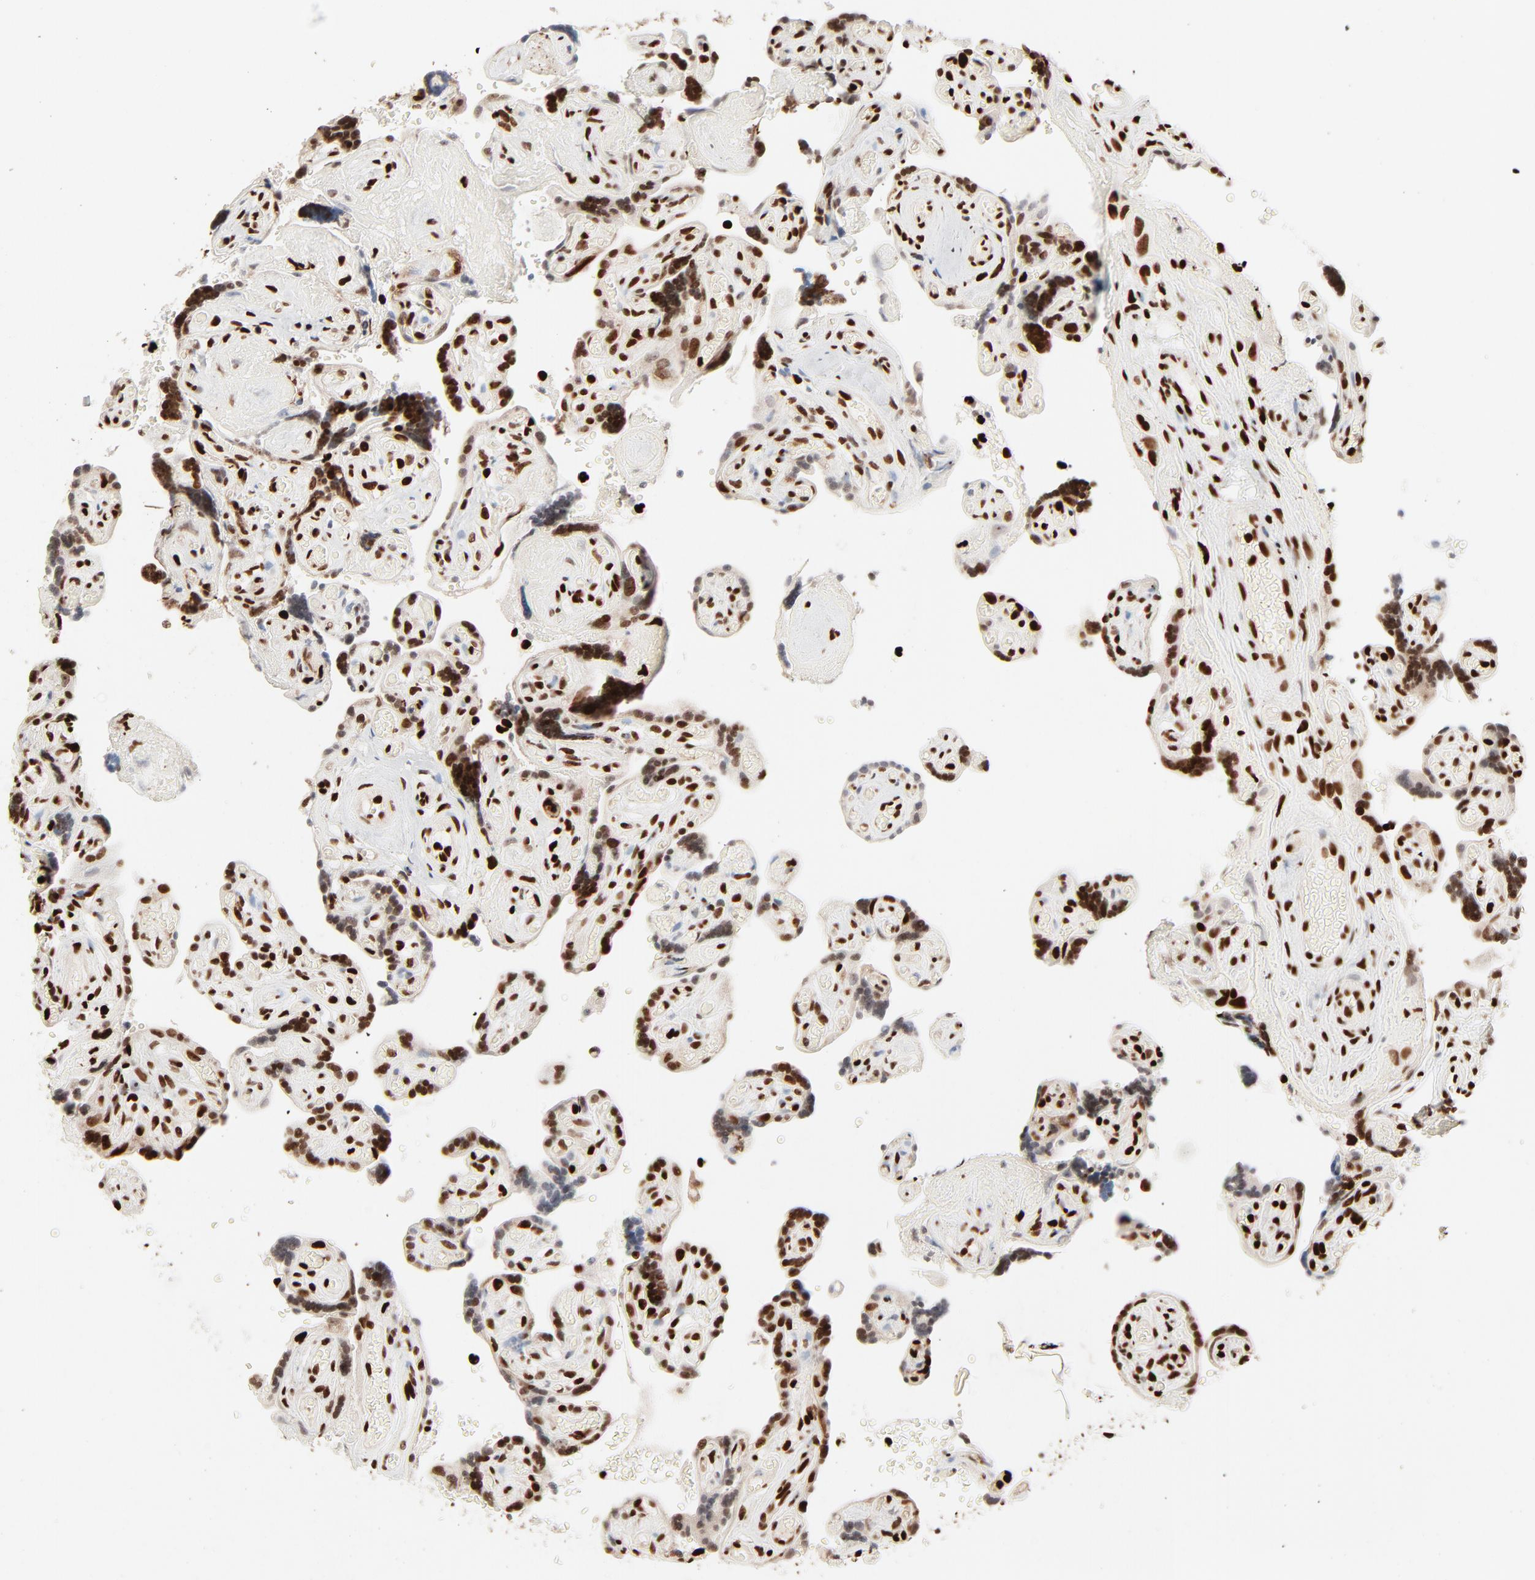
{"staining": {"intensity": "strong", "quantity": ">75%", "location": "nuclear"}, "tissue": "placenta", "cell_type": "Decidual cells", "image_type": "normal", "snomed": [{"axis": "morphology", "description": "Normal tissue, NOS"}, {"axis": "topography", "description": "Placenta"}], "caption": "A brown stain labels strong nuclear staining of a protein in decidual cells of normal placenta. Using DAB (3,3'-diaminobenzidine) (brown) and hematoxylin (blue) stains, captured at high magnification using brightfield microscopy.", "gene": "HMGB1", "patient": {"sex": "female", "age": 30}}